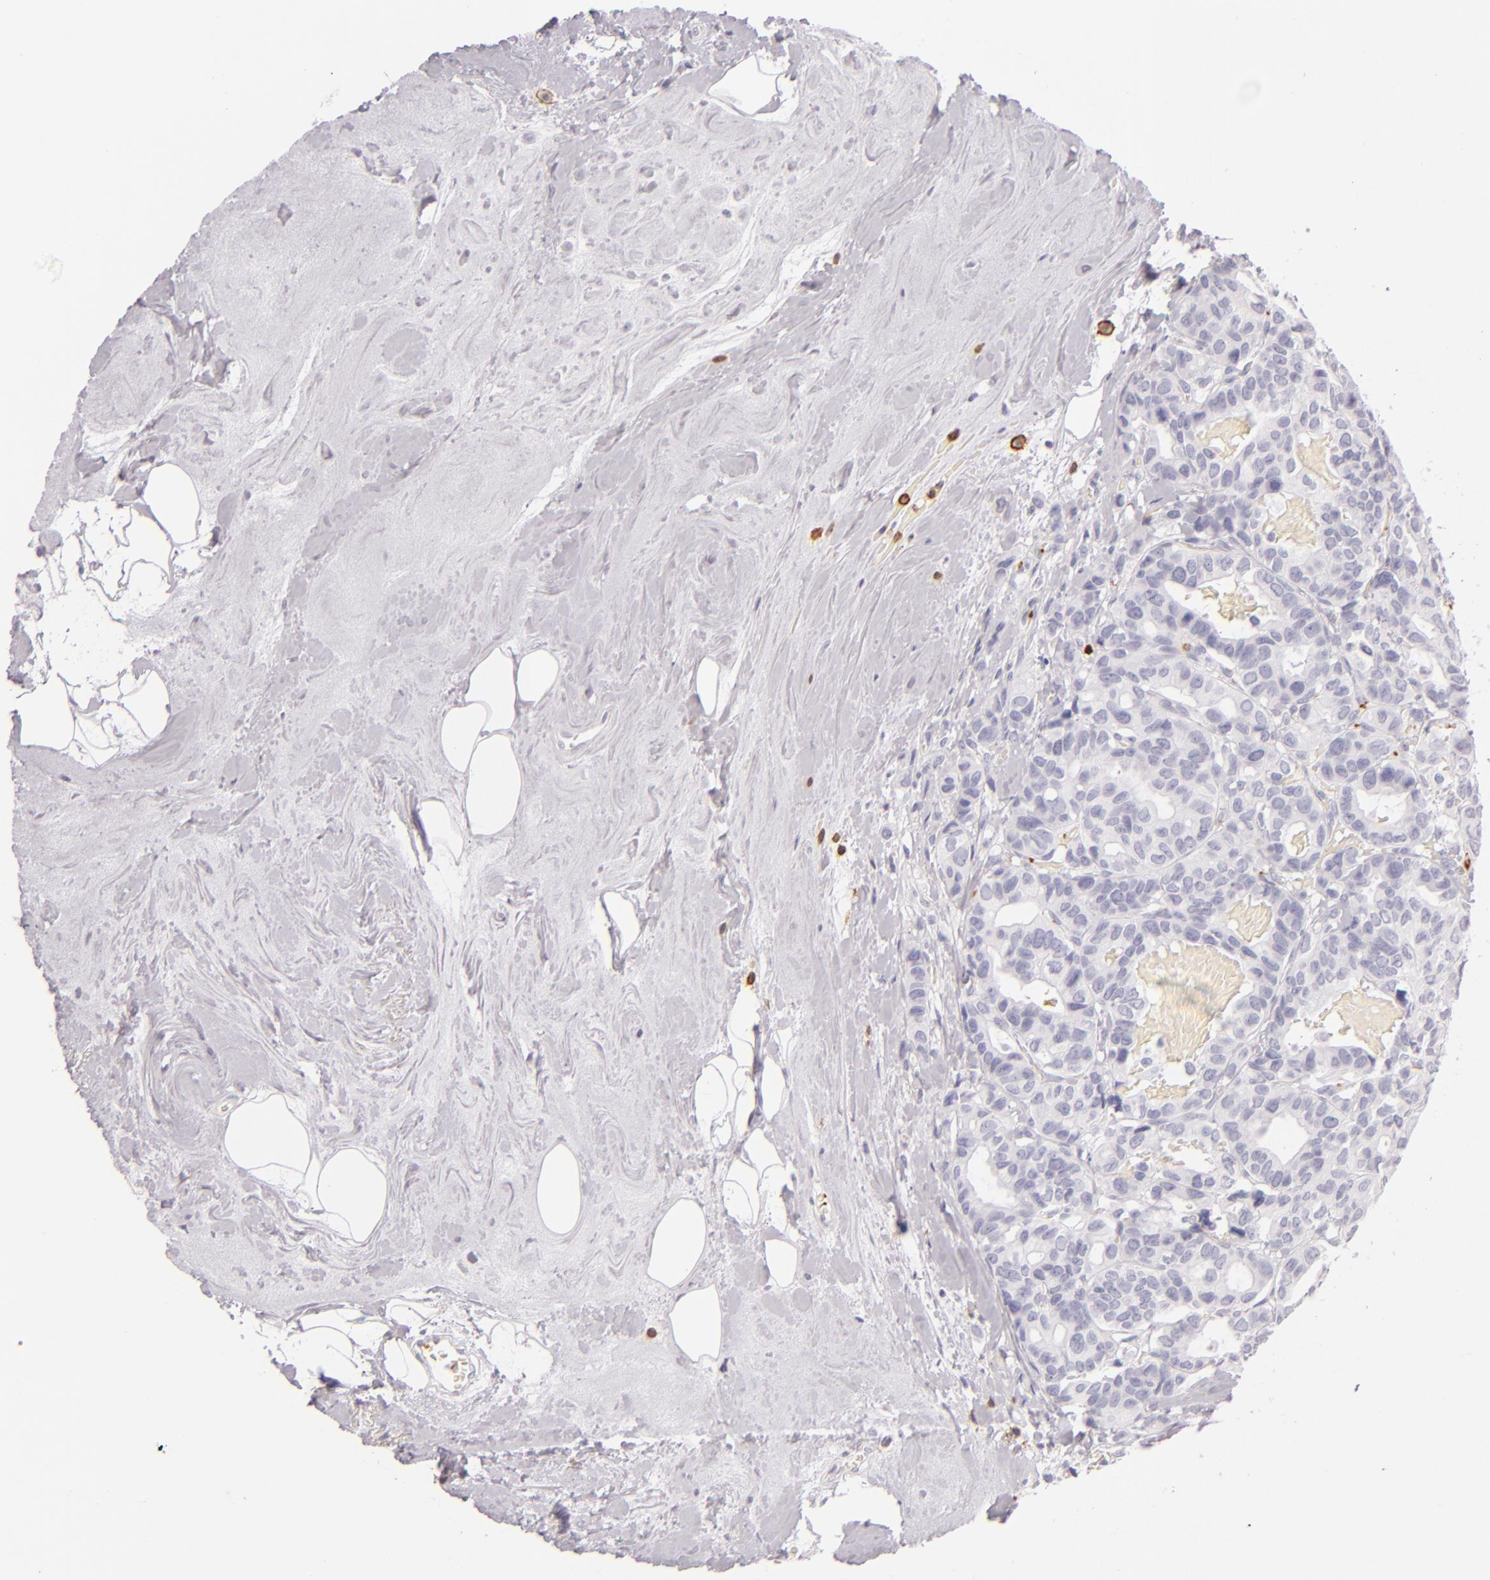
{"staining": {"intensity": "negative", "quantity": "none", "location": "none"}, "tissue": "breast cancer", "cell_type": "Tumor cells", "image_type": "cancer", "snomed": [{"axis": "morphology", "description": "Duct carcinoma"}, {"axis": "topography", "description": "Breast"}], "caption": "An immunohistochemistry (IHC) histopathology image of breast intraductal carcinoma is shown. There is no staining in tumor cells of breast intraductal carcinoma.", "gene": "LAT", "patient": {"sex": "female", "age": 69}}